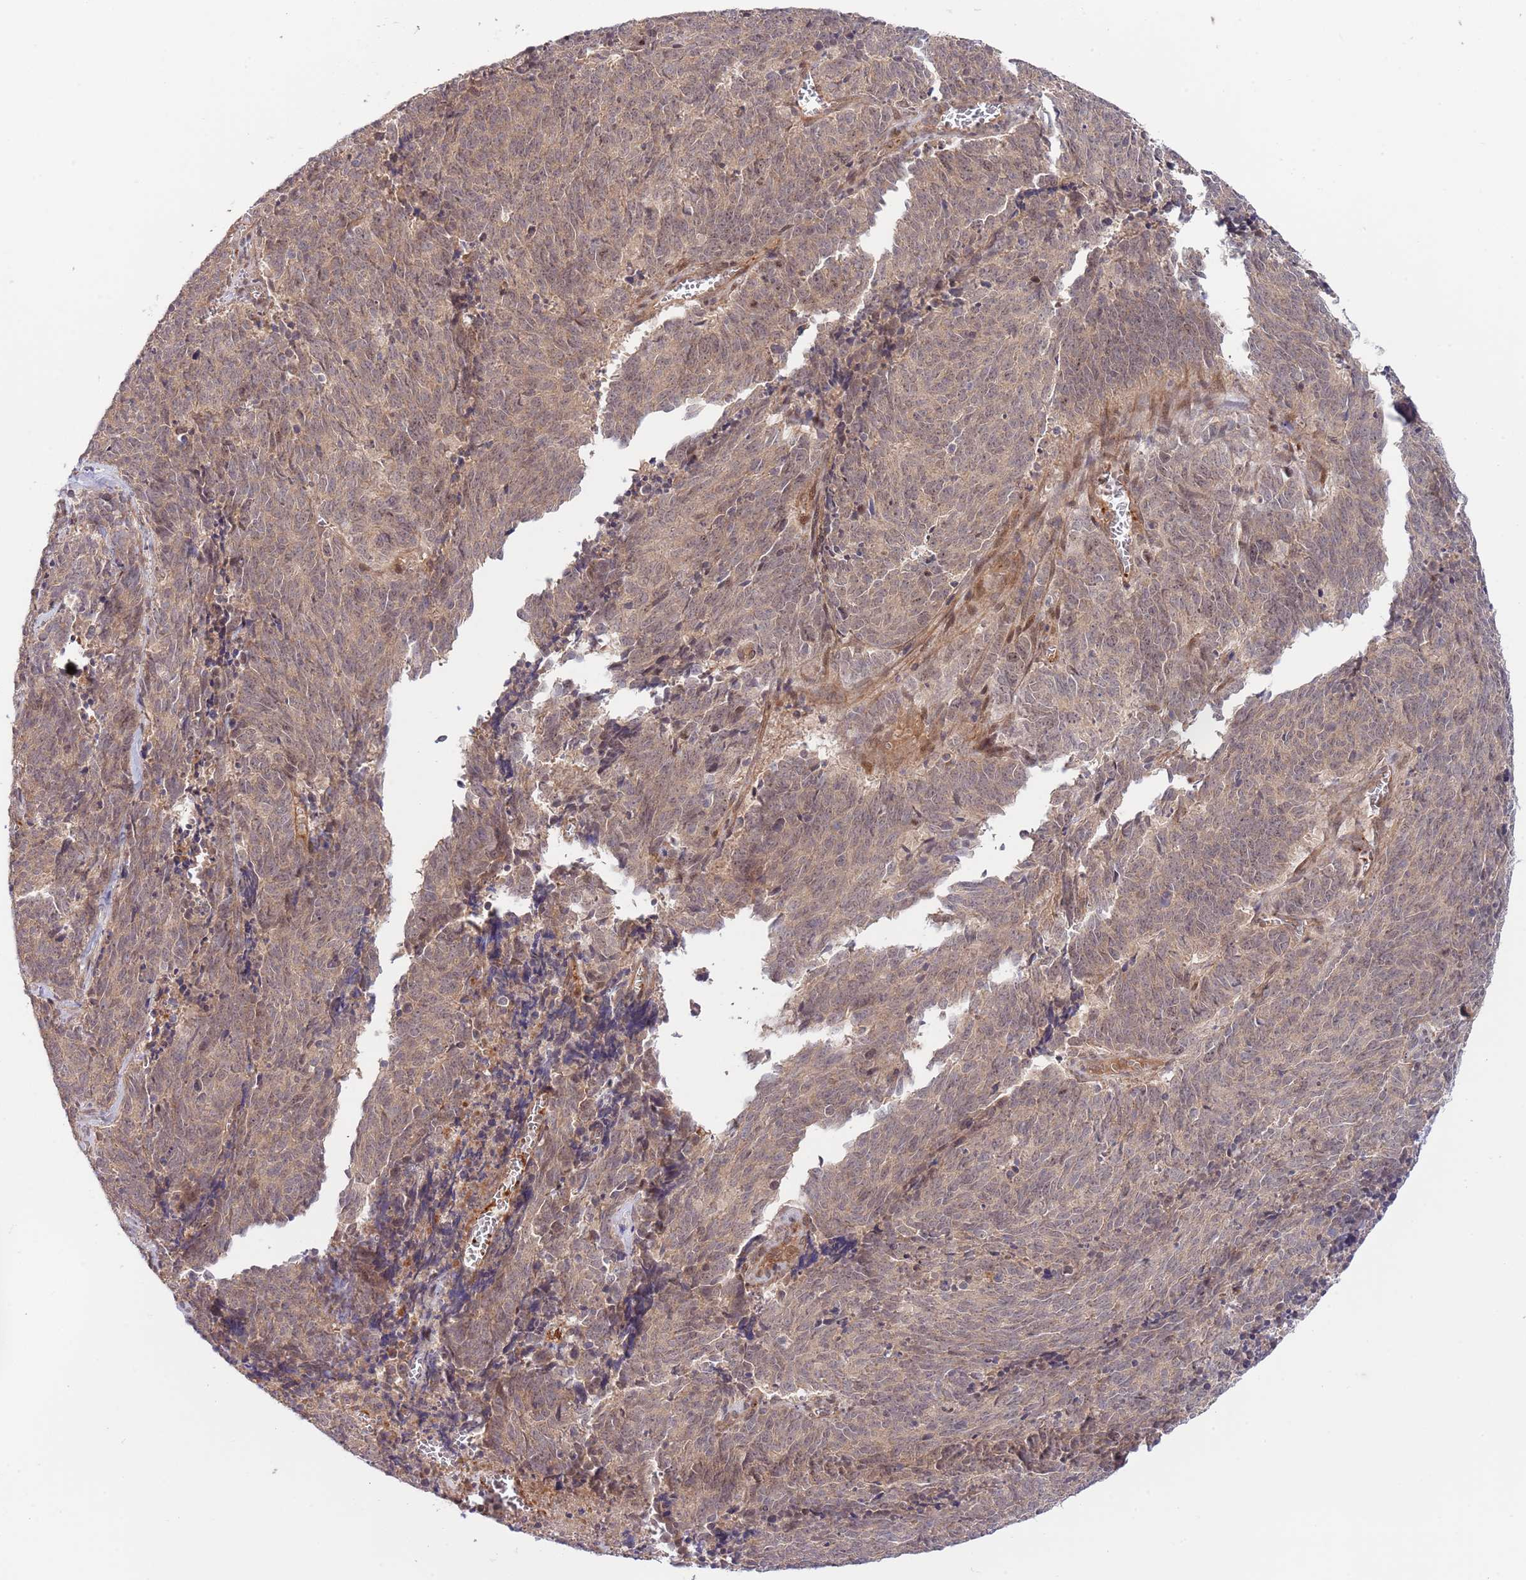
{"staining": {"intensity": "weak", "quantity": ">75%", "location": "cytoplasmic/membranous,nuclear"}, "tissue": "cervical cancer", "cell_type": "Tumor cells", "image_type": "cancer", "snomed": [{"axis": "morphology", "description": "Squamous cell carcinoma, NOS"}, {"axis": "topography", "description": "Cervix"}], "caption": "Protein analysis of cervical cancer (squamous cell carcinoma) tissue reveals weak cytoplasmic/membranous and nuclear staining in approximately >75% of tumor cells.", "gene": "PRR16", "patient": {"sex": "female", "age": 29}}